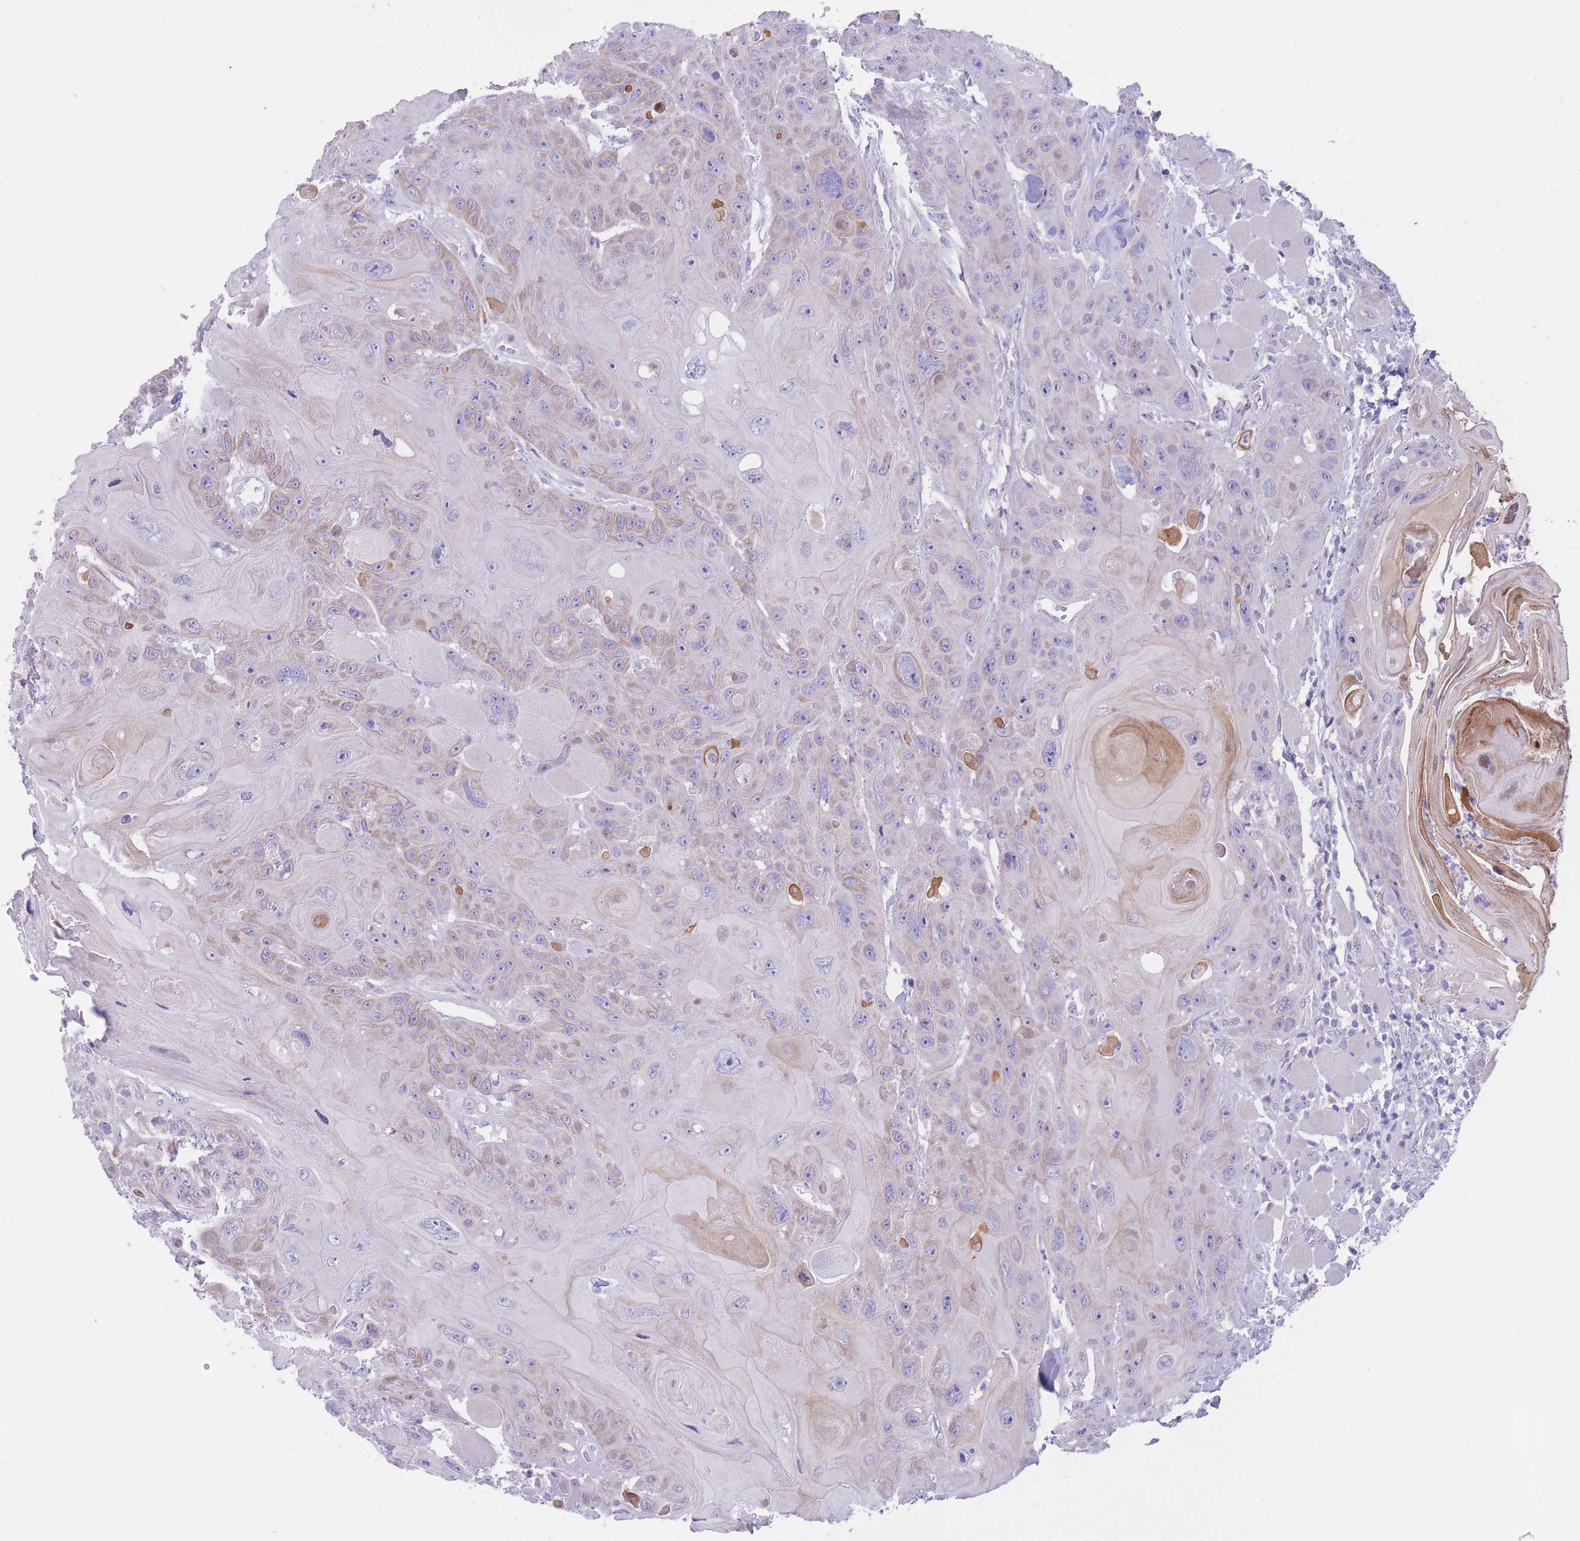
{"staining": {"intensity": "weak", "quantity": "25%-75%", "location": "cytoplasmic/membranous"}, "tissue": "head and neck cancer", "cell_type": "Tumor cells", "image_type": "cancer", "snomed": [{"axis": "morphology", "description": "Squamous cell carcinoma, NOS"}, {"axis": "topography", "description": "Head-Neck"}], "caption": "IHC photomicrograph of squamous cell carcinoma (head and neck) stained for a protein (brown), which exhibits low levels of weak cytoplasmic/membranous positivity in approximately 25%-75% of tumor cells.", "gene": "QTRT1", "patient": {"sex": "female", "age": 59}}